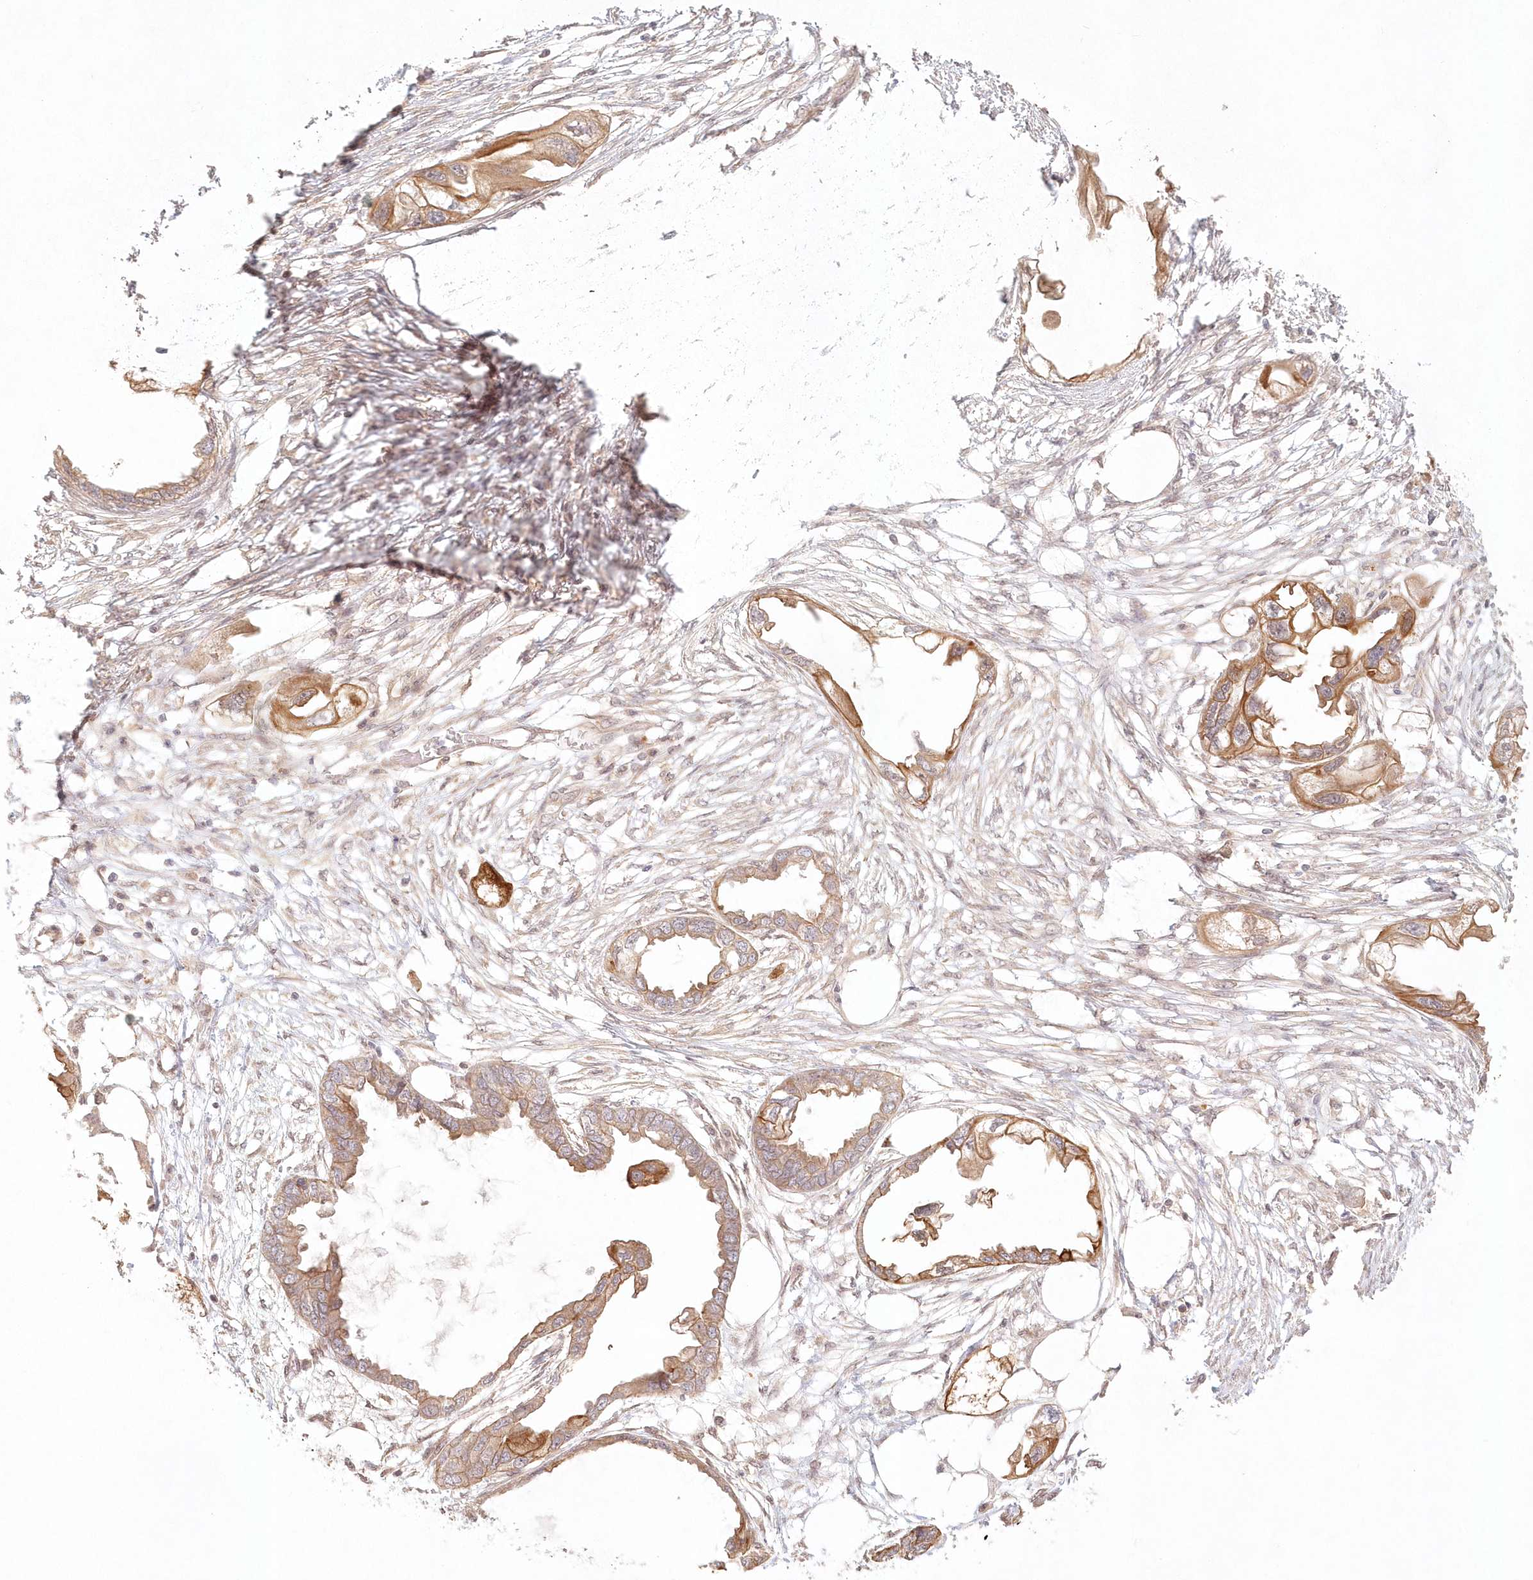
{"staining": {"intensity": "moderate", "quantity": ">75%", "location": "cytoplasmic/membranous"}, "tissue": "endometrial cancer", "cell_type": "Tumor cells", "image_type": "cancer", "snomed": [{"axis": "morphology", "description": "Adenocarcinoma, NOS"}, {"axis": "morphology", "description": "Adenocarcinoma, metastatic, NOS"}, {"axis": "topography", "description": "Adipose tissue"}, {"axis": "topography", "description": "Endometrium"}], "caption": "Metastatic adenocarcinoma (endometrial) was stained to show a protein in brown. There is medium levels of moderate cytoplasmic/membranous staining in about >75% of tumor cells. The staining was performed using DAB, with brown indicating positive protein expression. Nuclei are stained blue with hematoxylin.", "gene": "KIAA0232", "patient": {"sex": "female", "age": 67}}